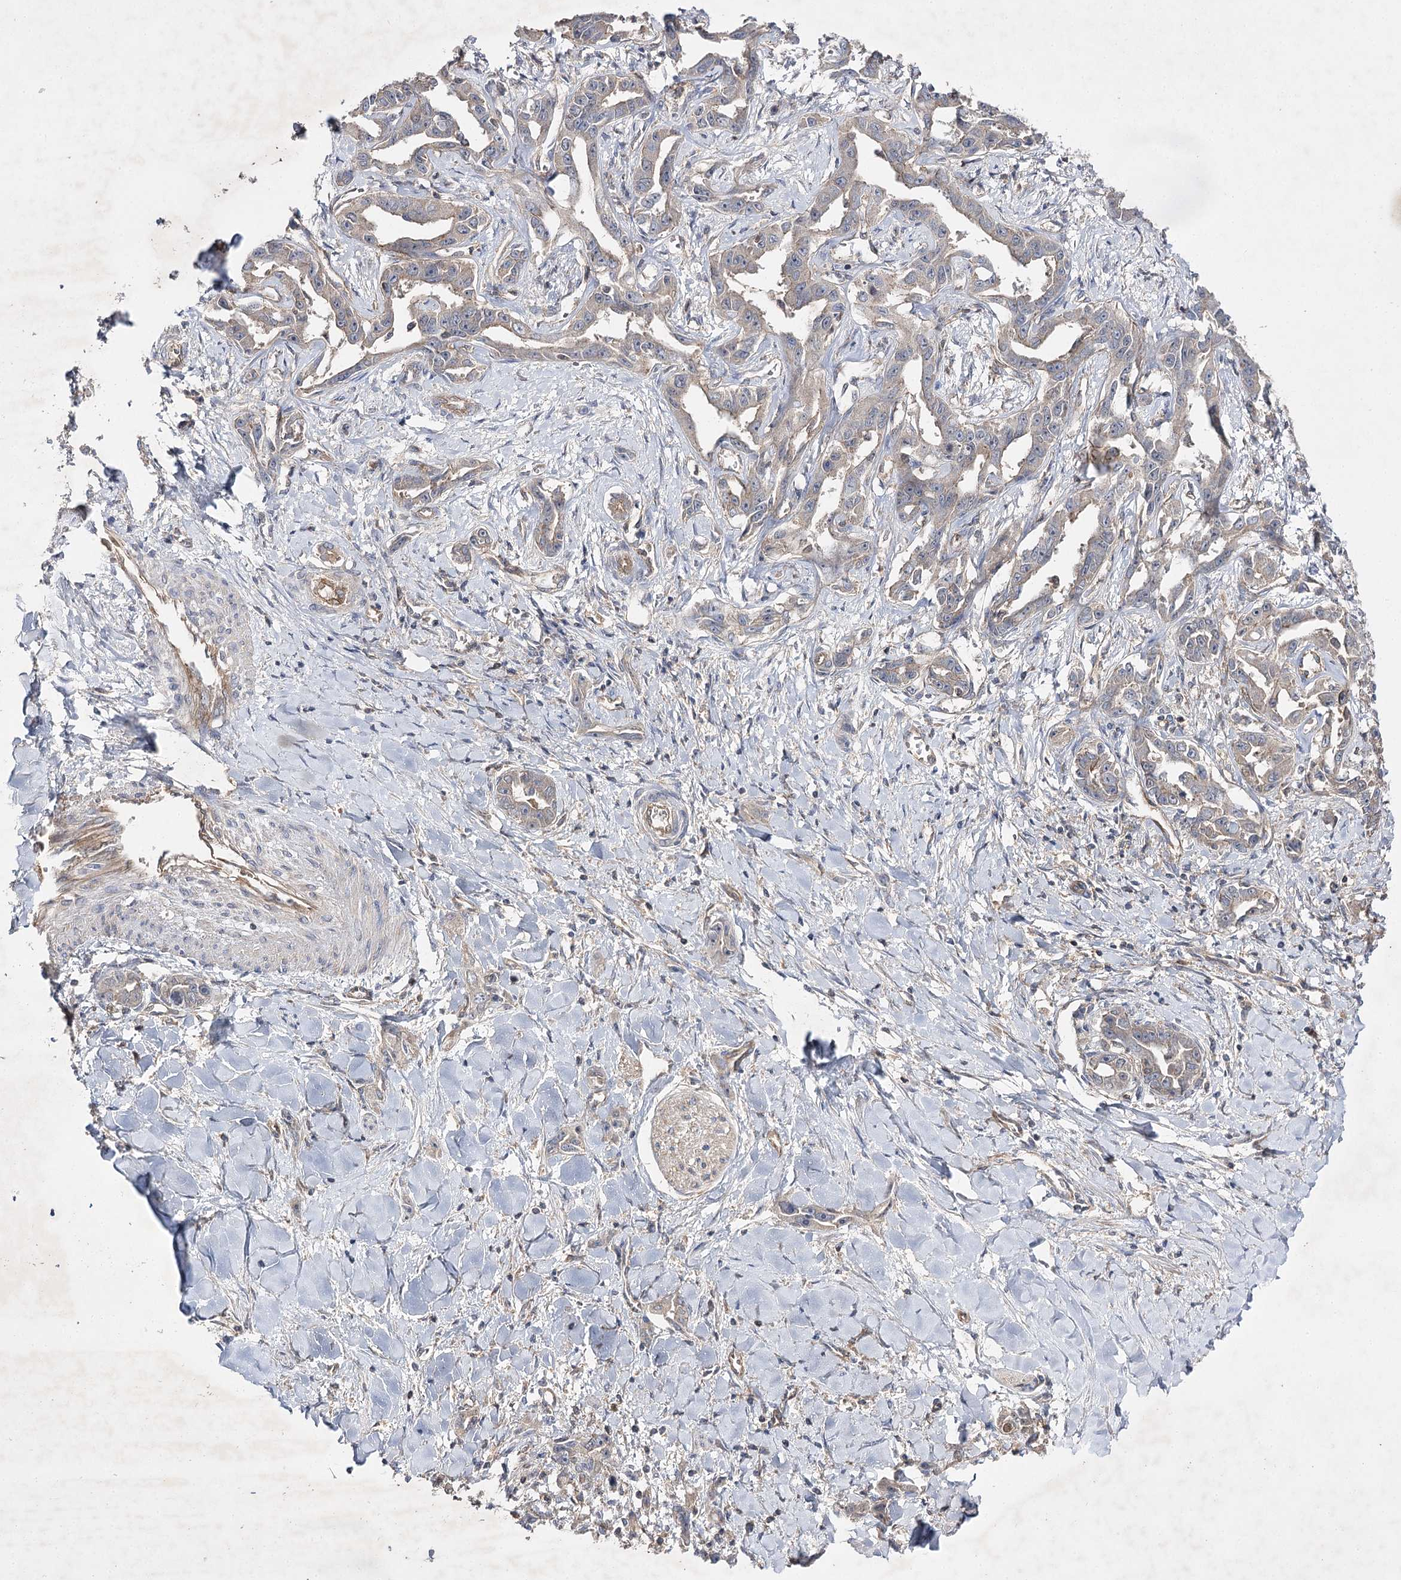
{"staining": {"intensity": "weak", "quantity": "25%-75%", "location": "cytoplasmic/membranous"}, "tissue": "liver cancer", "cell_type": "Tumor cells", "image_type": "cancer", "snomed": [{"axis": "morphology", "description": "Cholangiocarcinoma"}, {"axis": "topography", "description": "Liver"}], "caption": "Weak cytoplasmic/membranous expression is seen in about 25%-75% of tumor cells in liver cholangiocarcinoma. (DAB (3,3'-diaminobenzidine) IHC with brightfield microscopy, high magnification).", "gene": "BCR", "patient": {"sex": "male", "age": 59}}